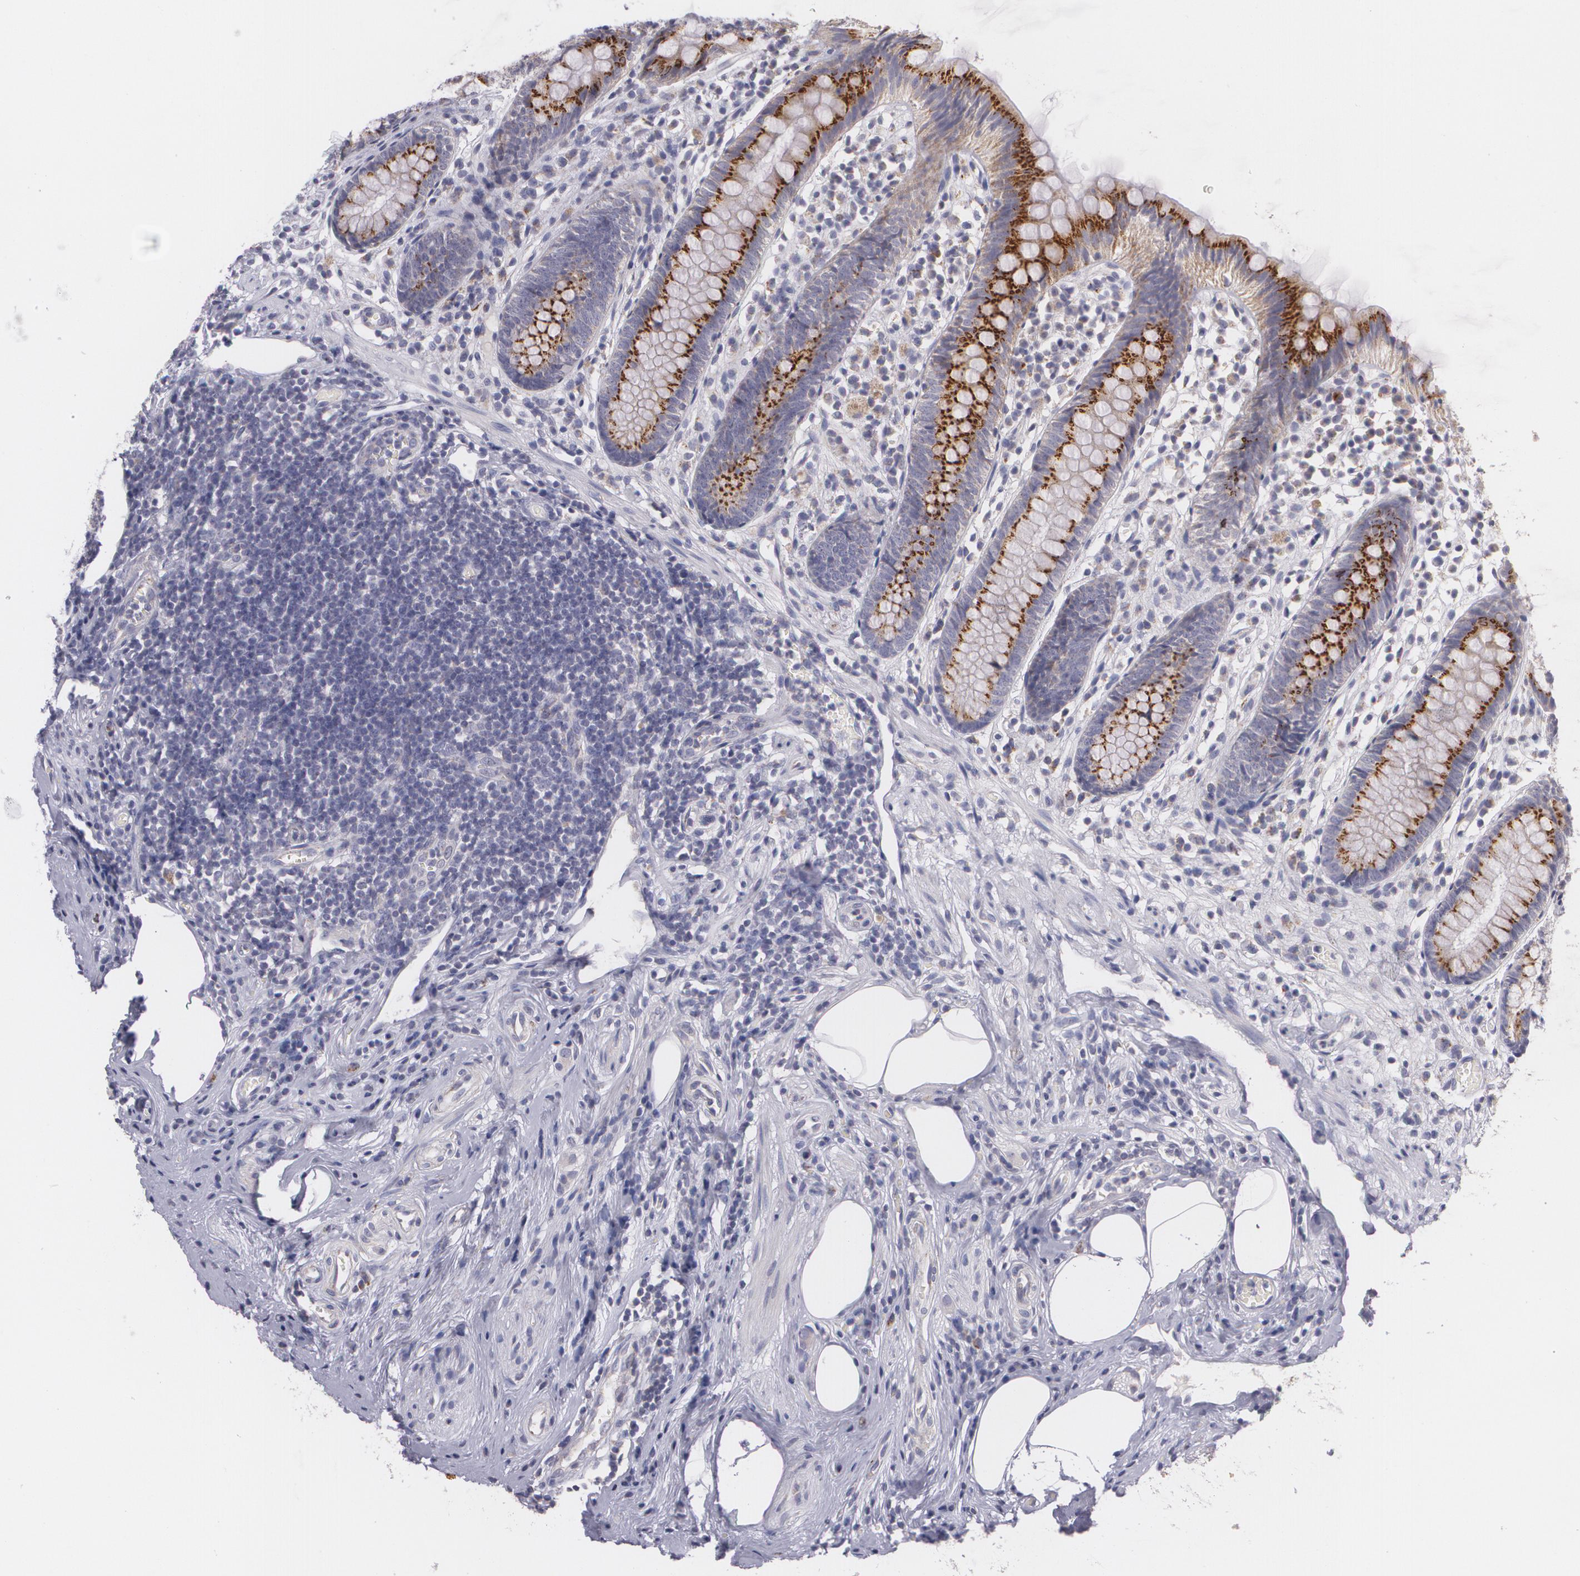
{"staining": {"intensity": "strong", "quantity": ">75%", "location": "cytoplasmic/membranous"}, "tissue": "appendix", "cell_type": "Glandular cells", "image_type": "normal", "snomed": [{"axis": "morphology", "description": "Normal tissue, NOS"}, {"axis": "topography", "description": "Appendix"}], "caption": "Glandular cells show high levels of strong cytoplasmic/membranous expression in approximately >75% of cells in normal appendix.", "gene": "CILK1", "patient": {"sex": "male", "age": 38}}